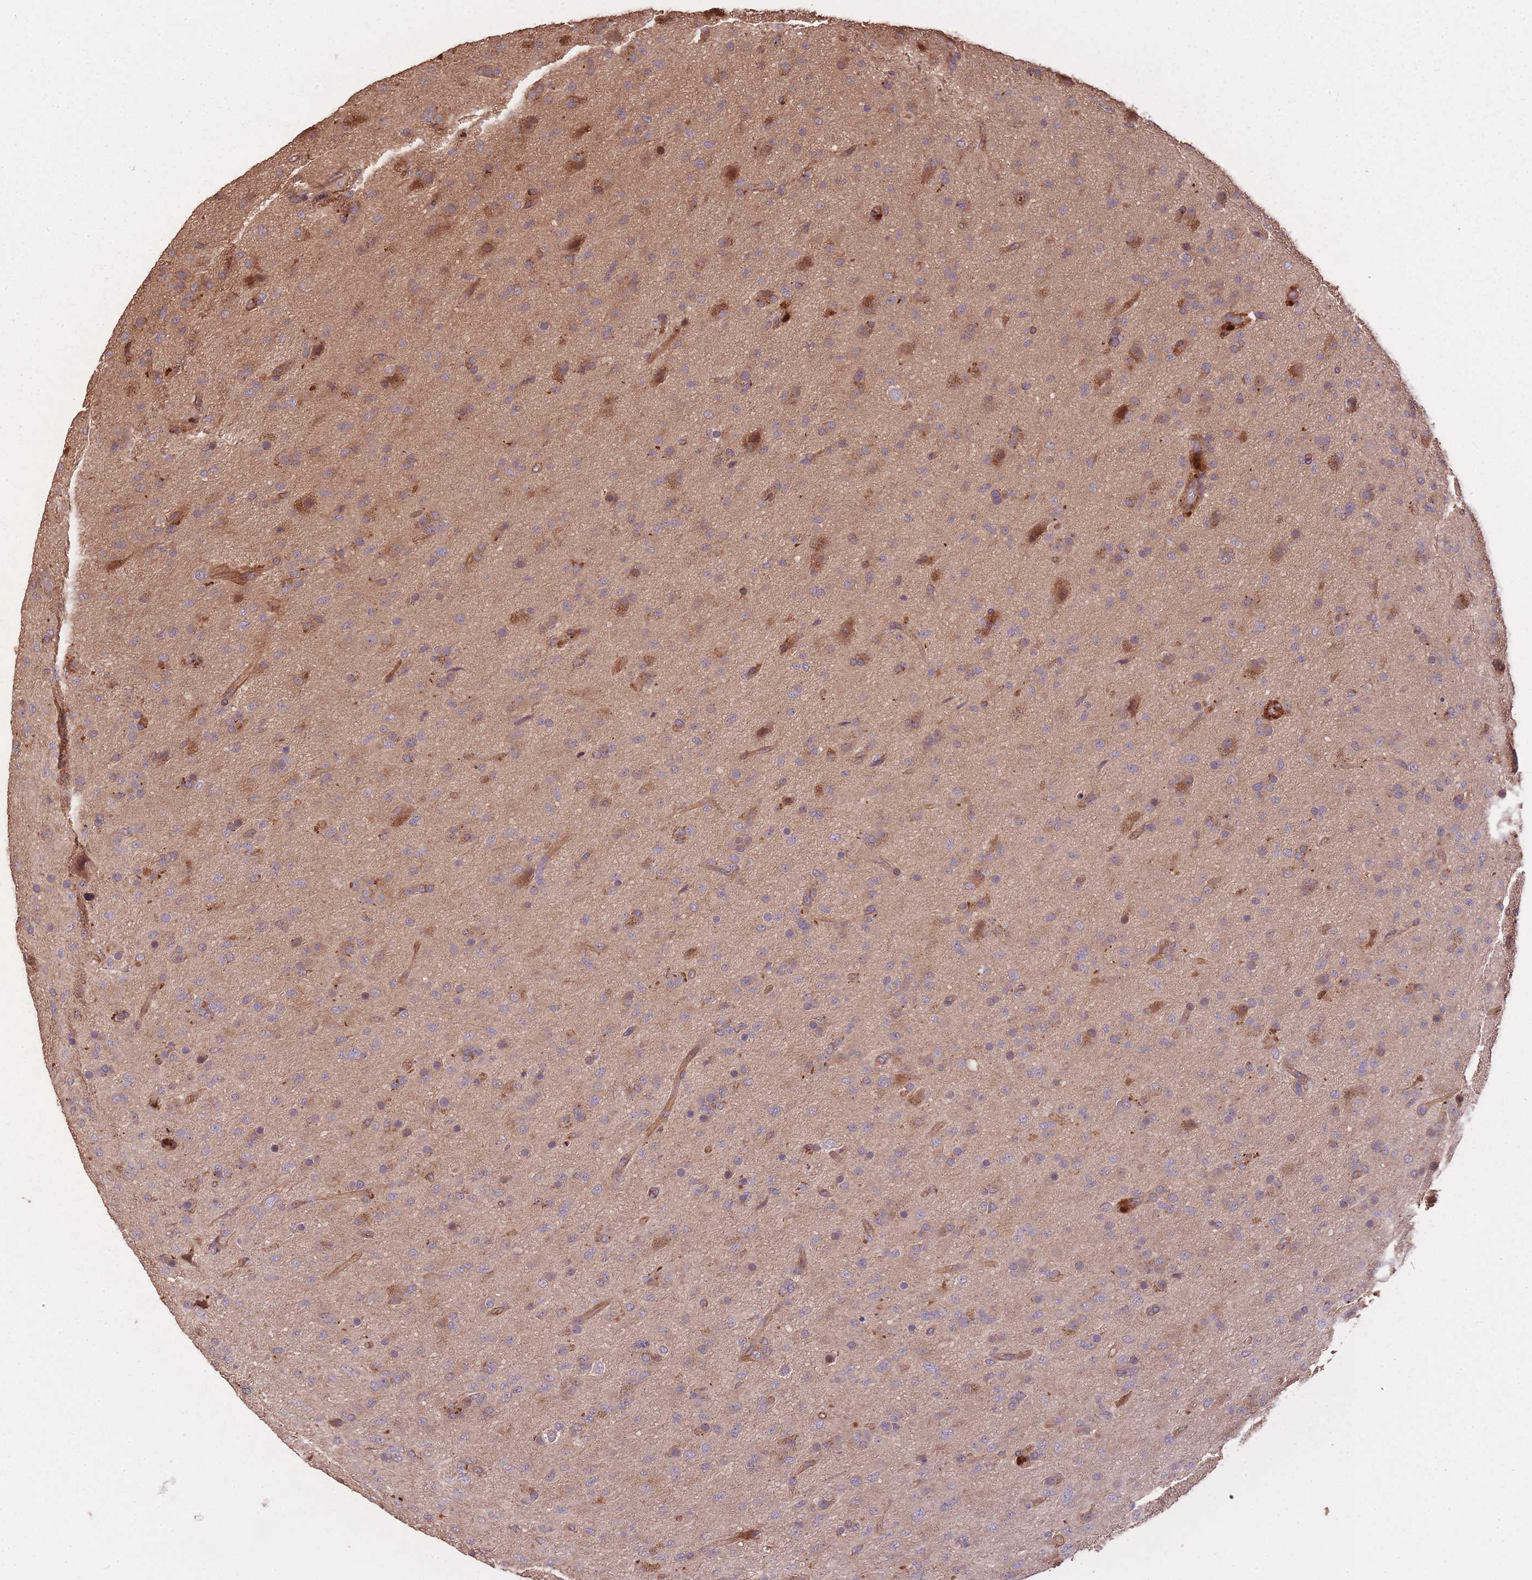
{"staining": {"intensity": "moderate", "quantity": "<25%", "location": "cytoplasmic/membranous"}, "tissue": "glioma", "cell_type": "Tumor cells", "image_type": "cancer", "snomed": [{"axis": "morphology", "description": "Glioma, malignant, Low grade"}, {"axis": "topography", "description": "Brain"}], "caption": "Tumor cells reveal moderate cytoplasmic/membranous expression in approximately <25% of cells in glioma. The staining is performed using DAB brown chromogen to label protein expression. The nuclei are counter-stained blue using hematoxylin.", "gene": "ARMH3", "patient": {"sex": "male", "age": 65}}